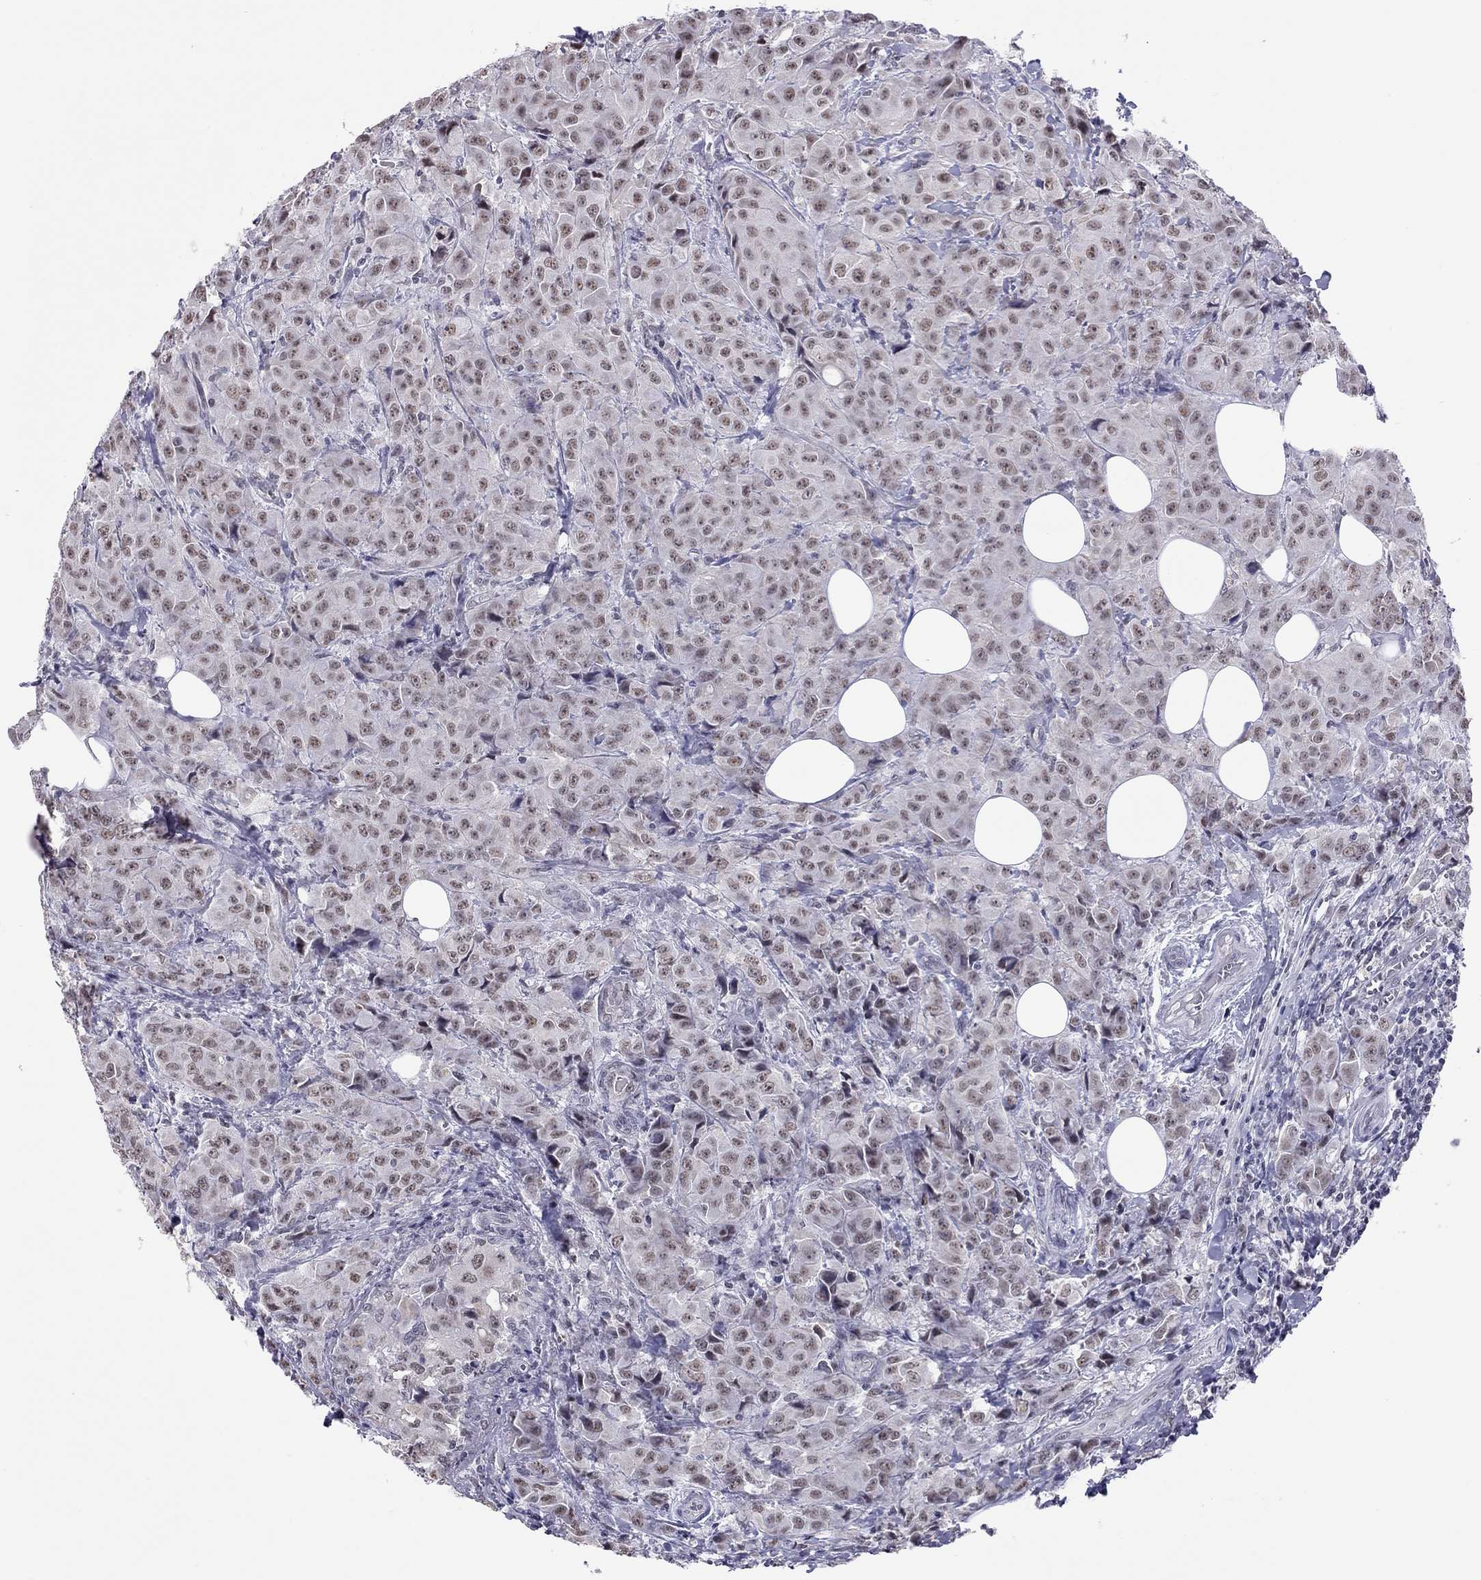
{"staining": {"intensity": "moderate", "quantity": "25%-75%", "location": "nuclear"}, "tissue": "breast cancer", "cell_type": "Tumor cells", "image_type": "cancer", "snomed": [{"axis": "morphology", "description": "Duct carcinoma"}, {"axis": "topography", "description": "Breast"}], "caption": "Immunohistochemistry (IHC) of breast intraductal carcinoma displays medium levels of moderate nuclear staining in about 25%-75% of tumor cells. (IHC, brightfield microscopy, high magnification).", "gene": "PPP1R3A", "patient": {"sex": "female", "age": 43}}